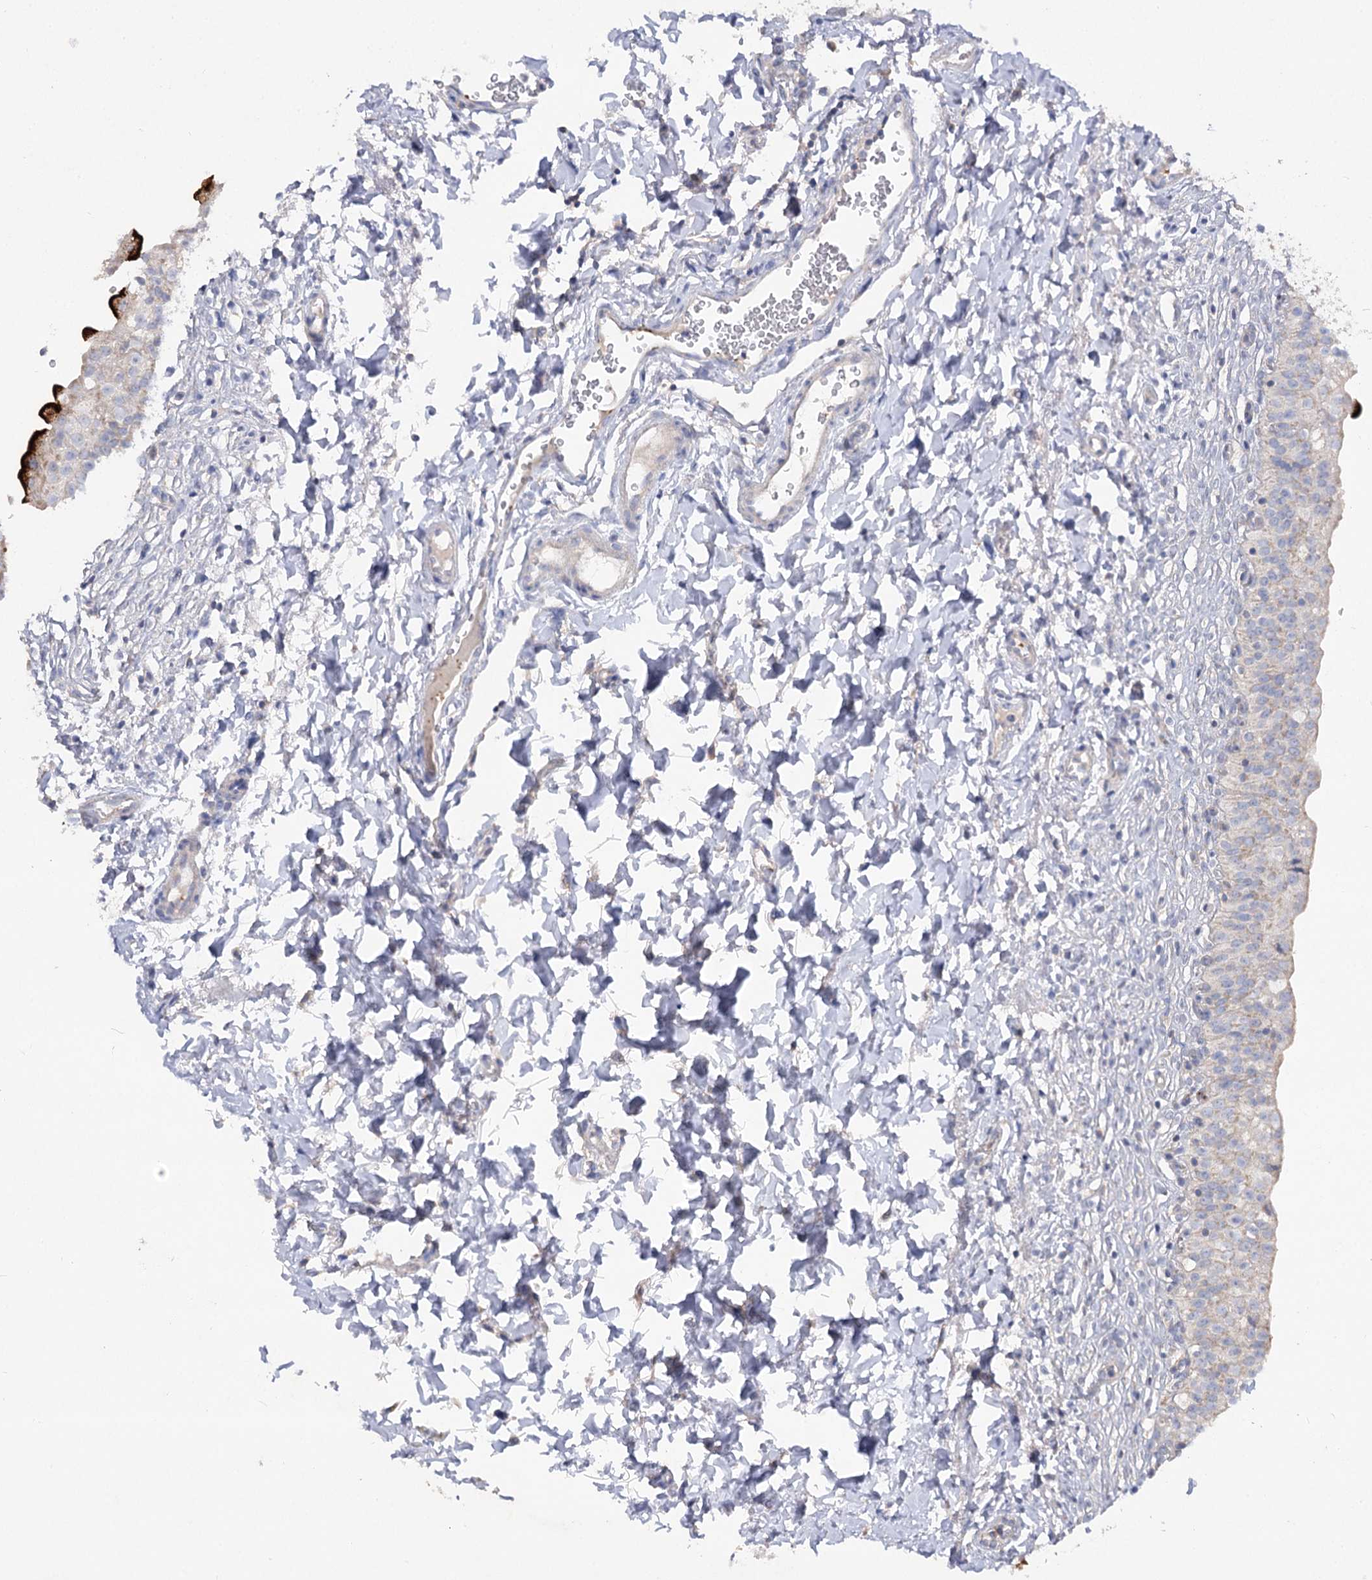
{"staining": {"intensity": "strong", "quantity": "<25%", "location": "cytoplasmic/membranous"}, "tissue": "urinary bladder", "cell_type": "Urothelial cells", "image_type": "normal", "snomed": [{"axis": "morphology", "description": "Normal tissue, NOS"}, {"axis": "topography", "description": "Urinary bladder"}], "caption": "IHC (DAB) staining of unremarkable urinary bladder demonstrates strong cytoplasmic/membranous protein staining in about <25% of urothelial cells.", "gene": "TMEM187", "patient": {"sex": "male", "age": 55}}